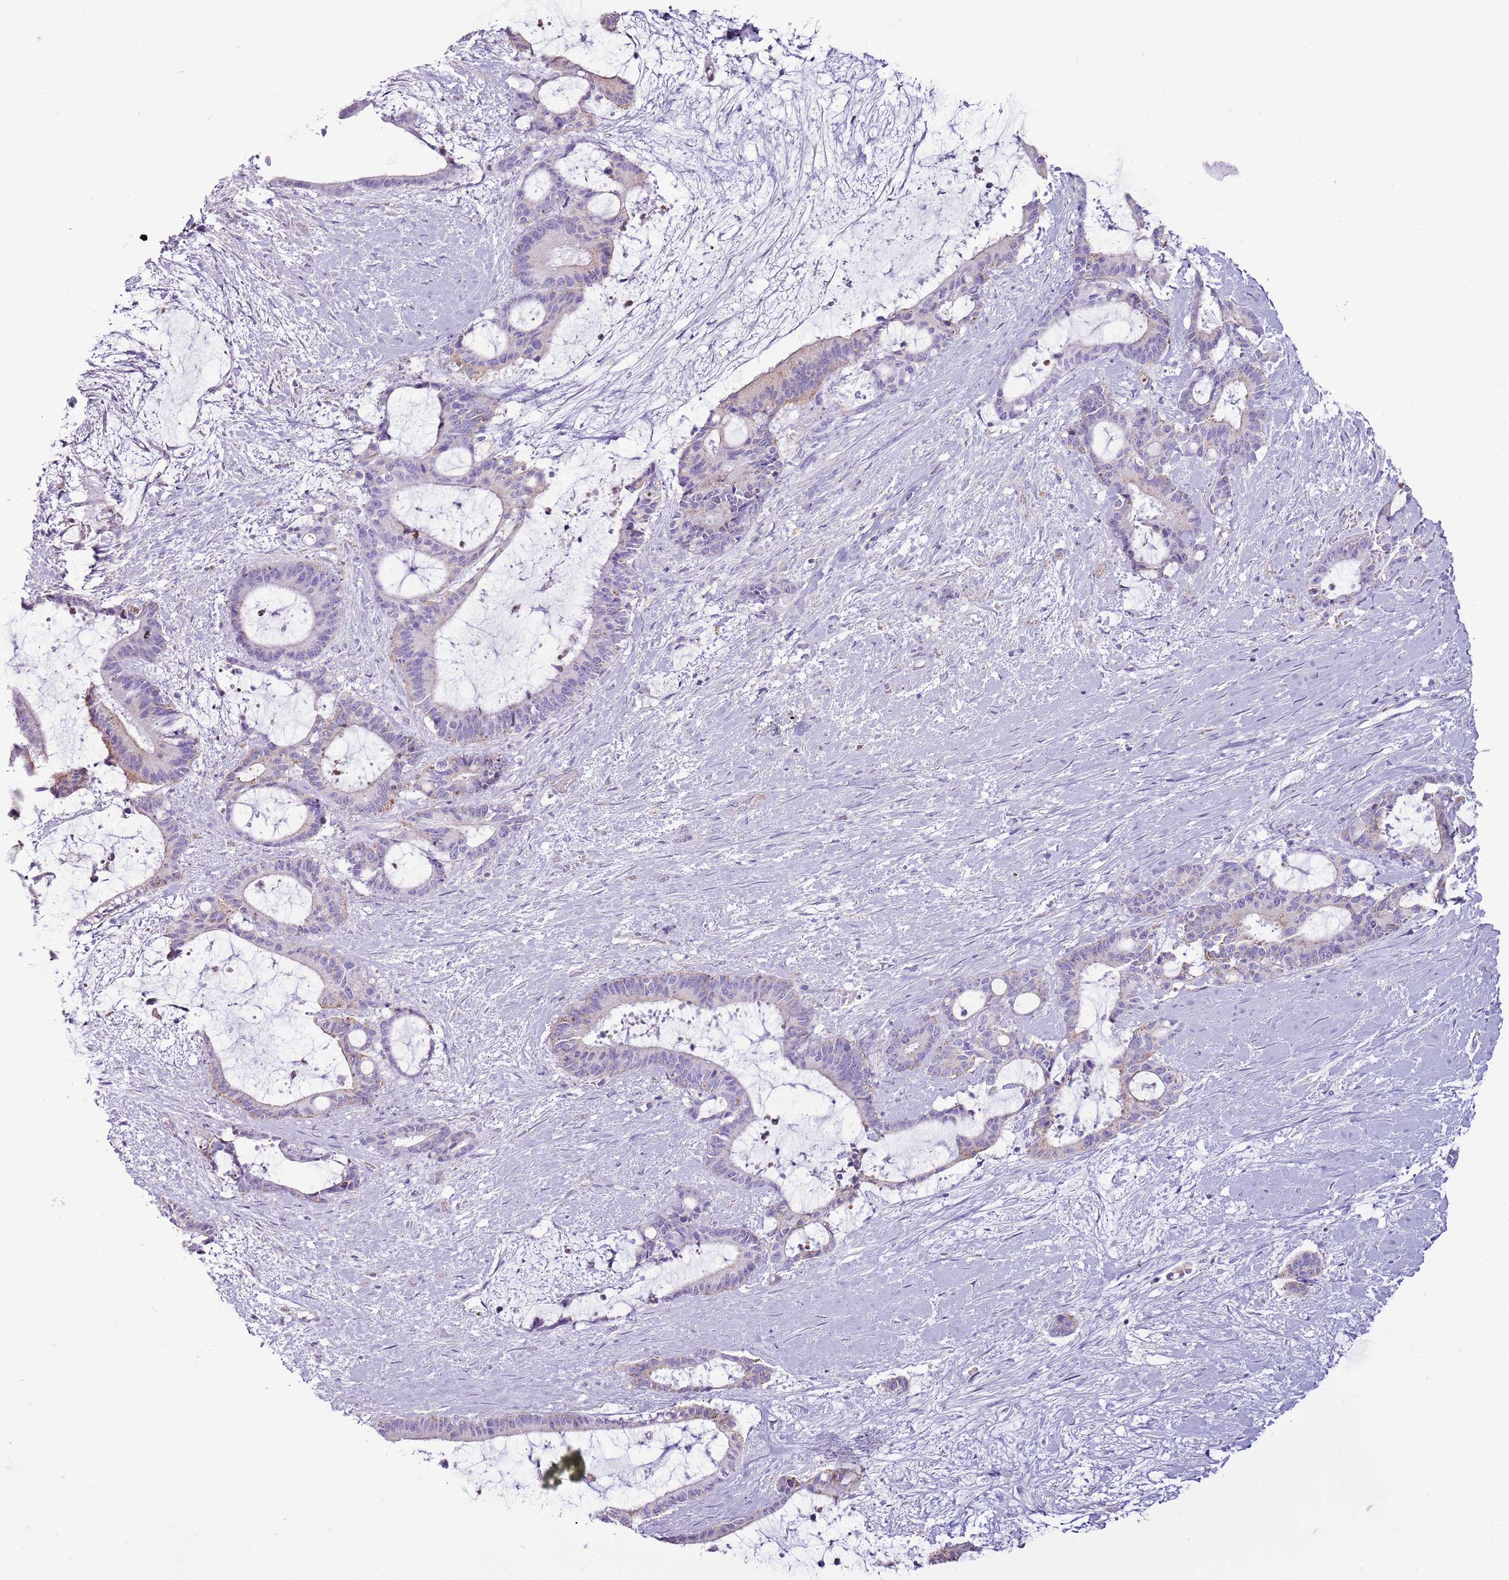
{"staining": {"intensity": "moderate", "quantity": "<25%", "location": "cytoplasmic/membranous"}, "tissue": "liver cancer", "cell_type": "Tumor cells", "image_type": "cancer", "snomed": [{"axis": "morphology", "description": "Normal tissue, NOS"}, {"axis": "morphology", "description": "Cholangiocarcinoma"}, {"axis": "topography", "description": "Liver"}, {"axis": "topography", "description": "Peripheral nerve tissue"}], "caption": "Human liver cholangiocarcinoma stained with a brown dye demonstrates moderate cytoplasmic/membranous positive positivity in approximately <25% of tumor cells.", "gene": "SLC23A1", "patient": {"sex": "female", "age": 73}}